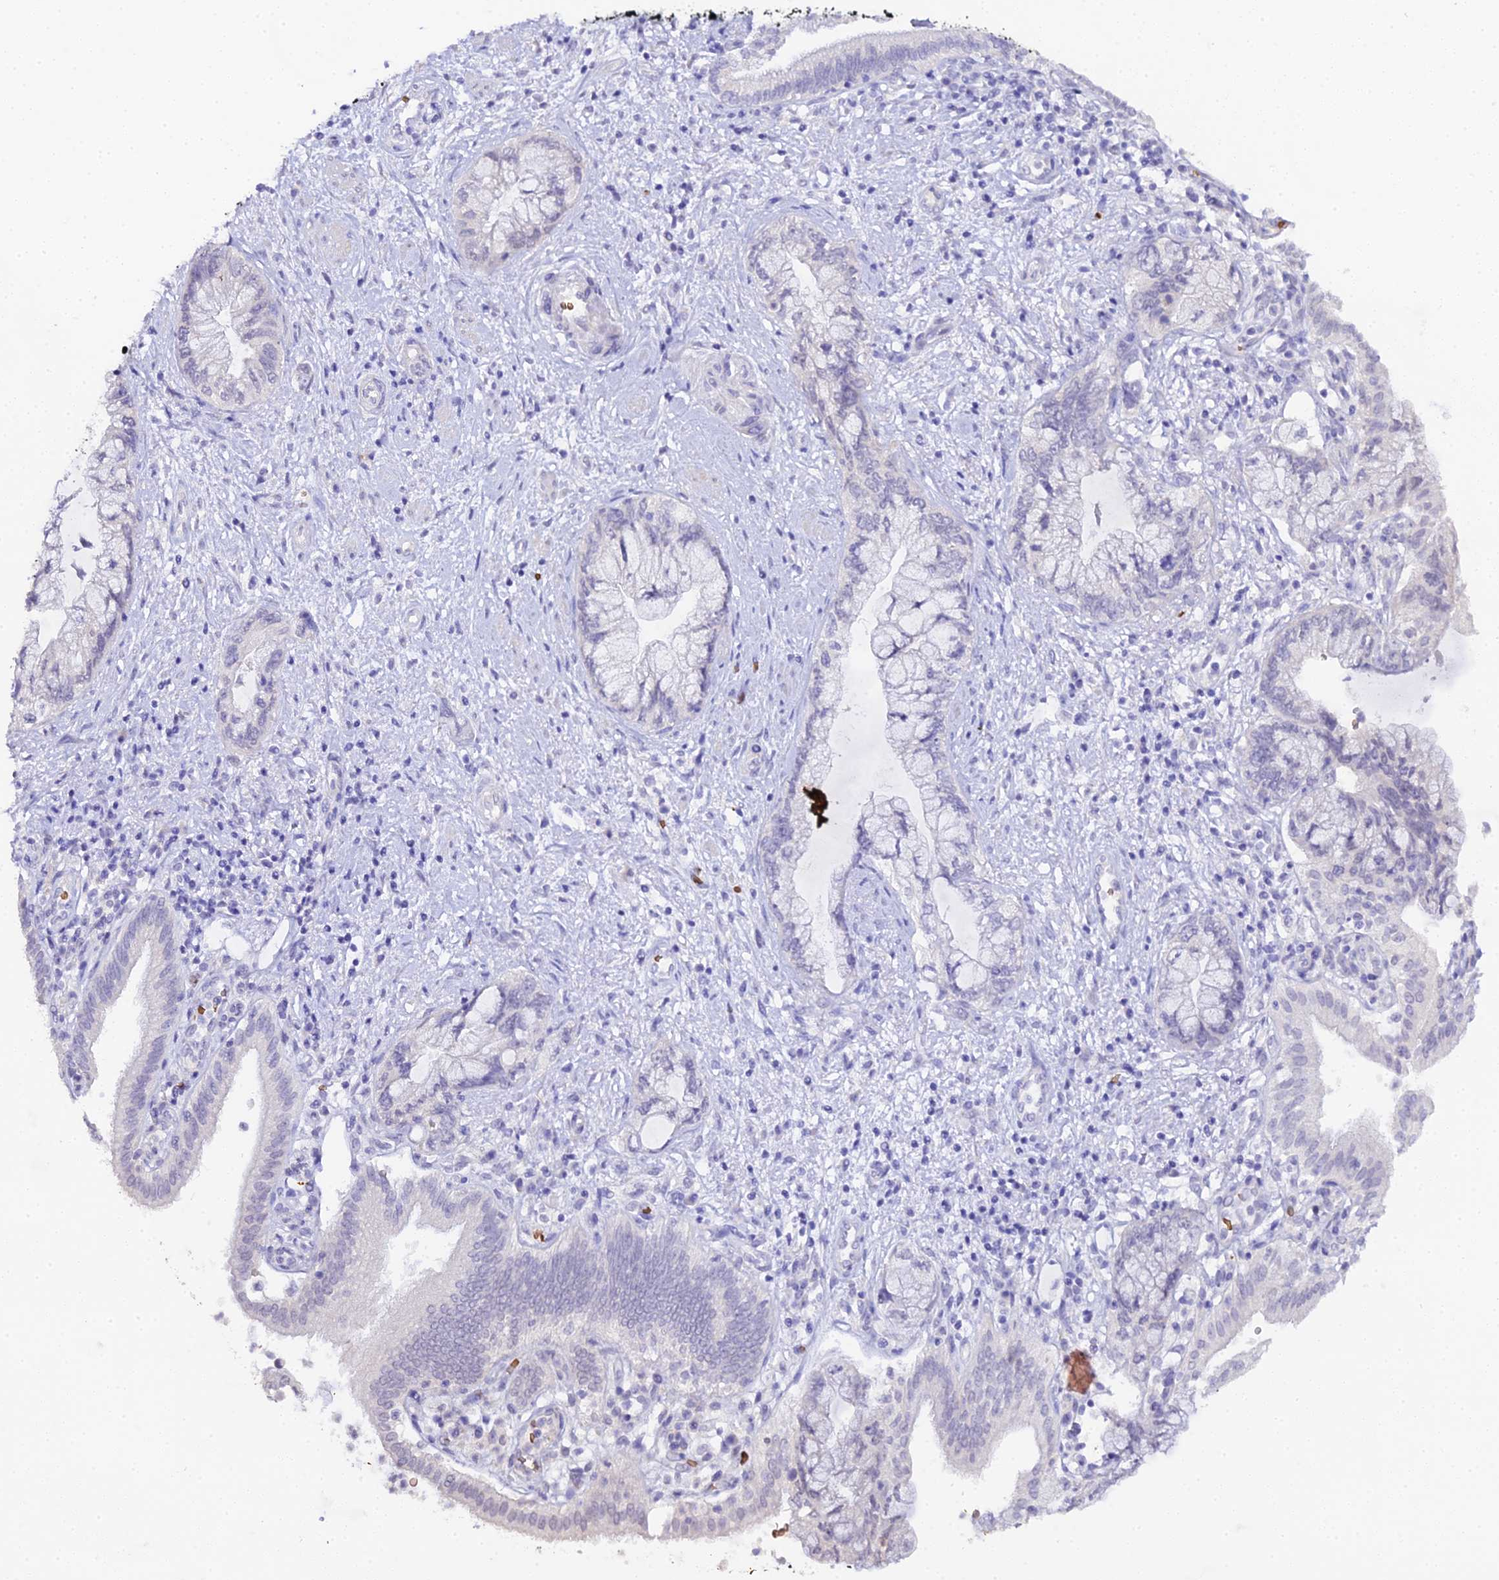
{"staining": {"intensity": "negative", "quantity": "none", "location": "none"}, "tissue": "pancreatic cancer", "cell_type": "Tumor cells", "image_type": "cancer", "snomed": [{"axis": "morphology", "description": "Adenocarcinoma, NOS"}, {"axis": "topography", "description": "Pancreas"}], "caption": "High power microscopy photomicrograph of an immunohistochemistry (IHC) photomicrograph of adenocarcinoma (pancreatic), revealing no significant staining in tumor cells. (DAB (3,3'-diaminobenzidine) immunohistochemistry (IHC) visualized using brightfield microscopy, high magnification).", "gene": "CFAP45", "patient": {"sex": "female", "age": 73}}